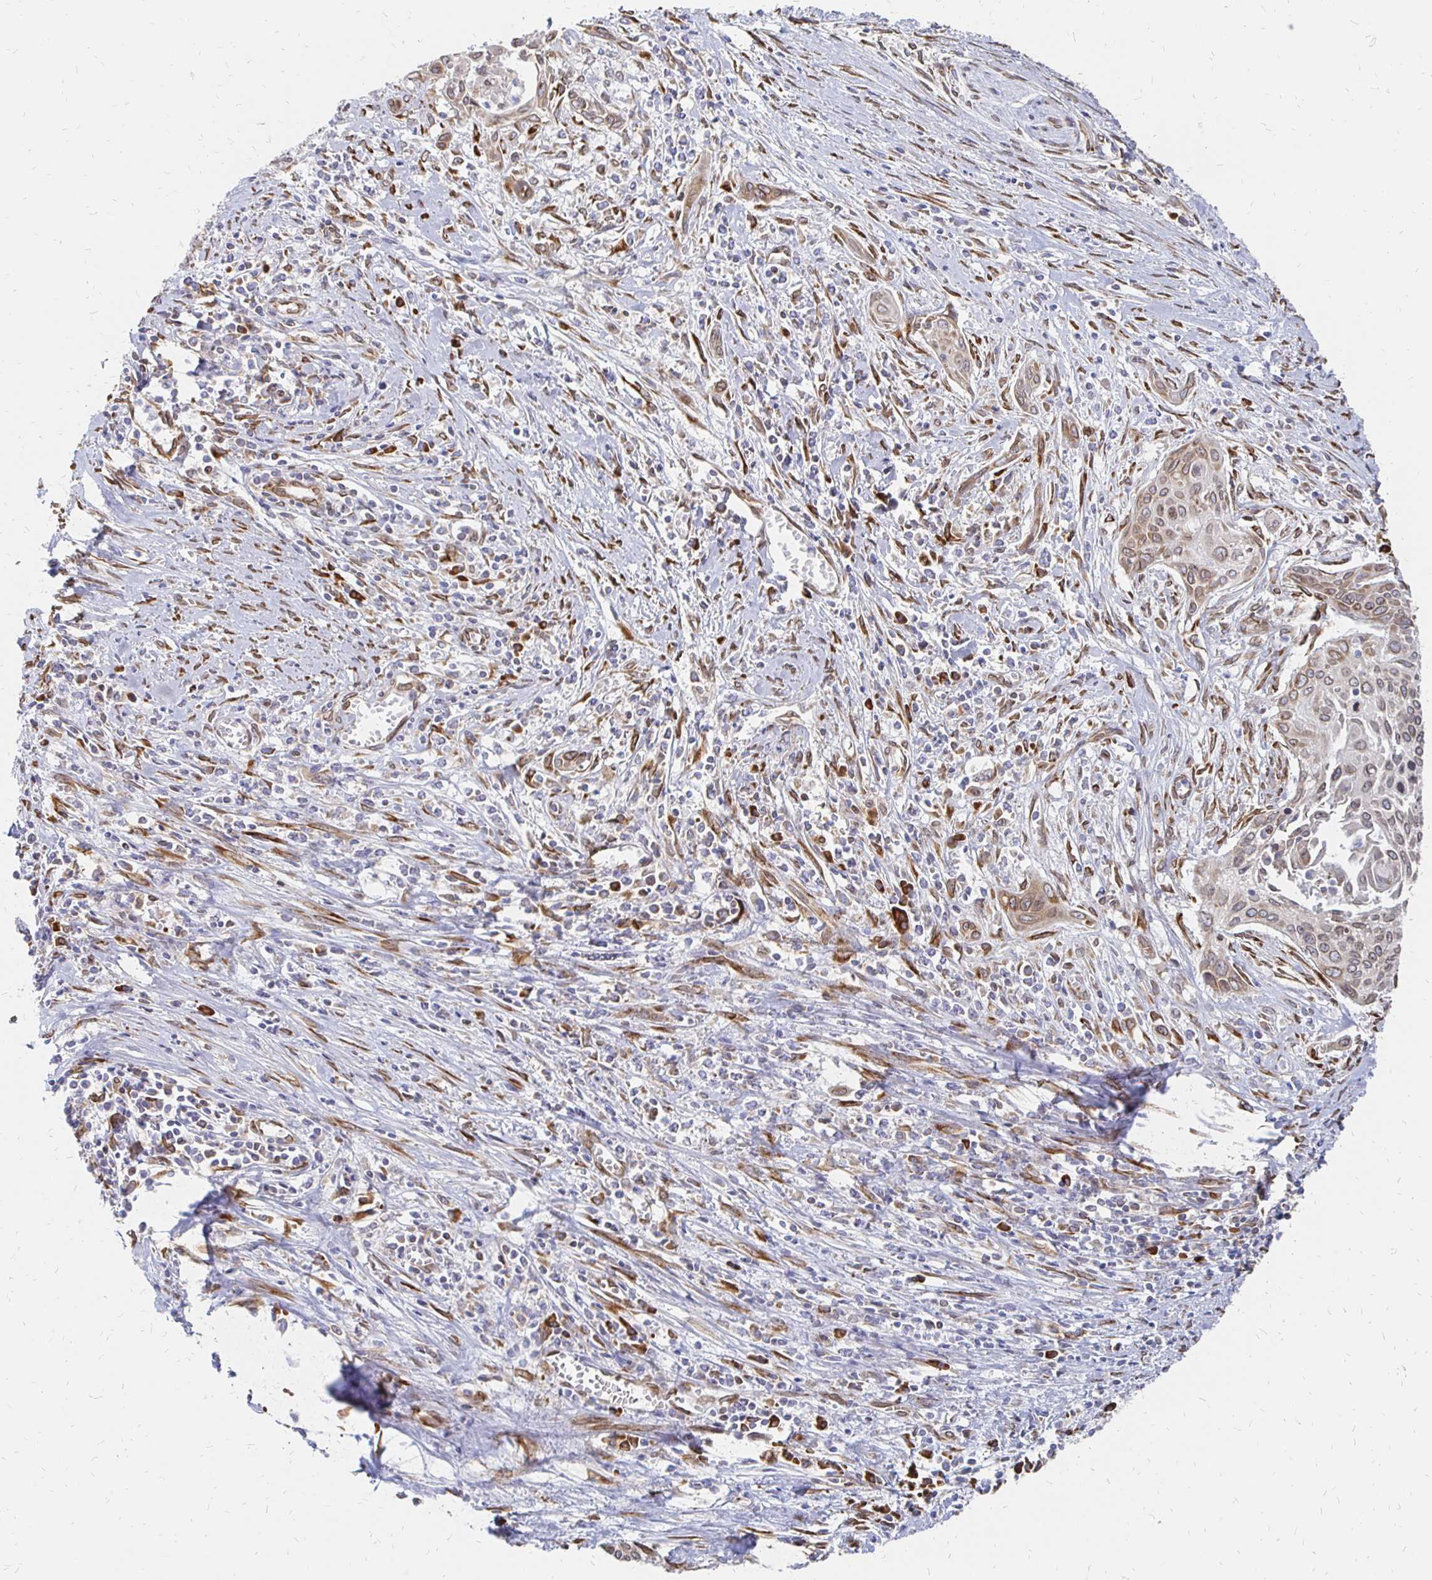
{"staining": {"intensity": "moderate", "quantity": "25%-75%", "location": "cytoplasmic/membranous,nuclear"}, "tissue": "cervical cancer", "cell_type": "Tumor cells", "image_type": "cancer", "snomed": [{"axis": "morphology", "description": "Squamous cell carcinoma, NOS"}, {"axis": "topography", "description": "Cervix"}], "caption": "Immunohistochemistry of human cervical cancer (squamous cell carcinoma) demonstrates medium levels of moderate cytoplasmic/membranous and nuclear staining in approximately 25%-75% of tumor cells. (DAB IHC with brightfield microscopy, high magnification).", "gene": "PELI3", "patient": {"sex": "female", "age": 55}}